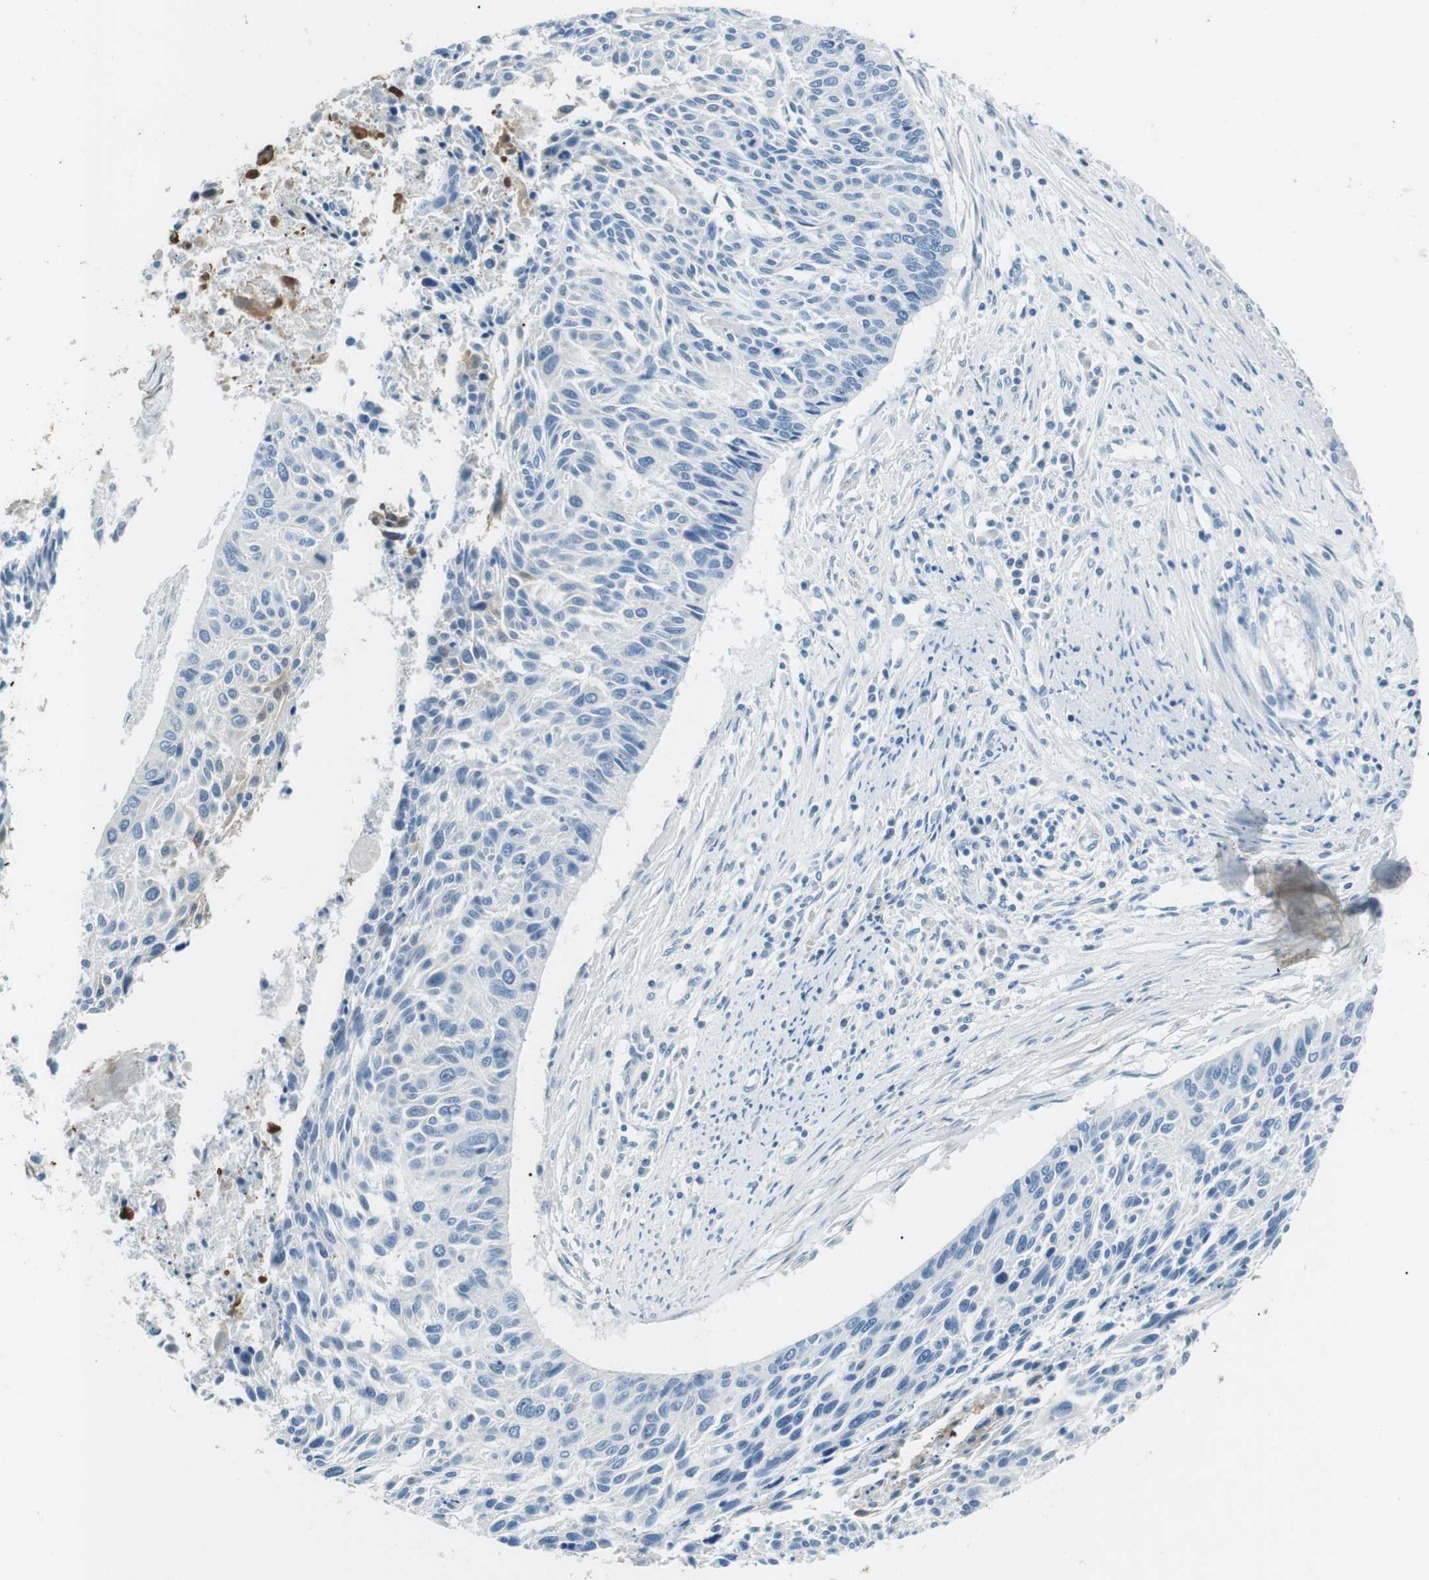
{"staining": {"intensity": "negative", "quantity": "none", "location": "none"}, "tissue": "cervical cancer", "cell_type": "Tumor cells", "image_type": "cancer", "snomed": [{"axis": "morphology", "description": "Squamous cell carcinoma, NOS"}, {"axis": "topography", "description": "Cervix"}], "caption": "Immunohistochemistry image of squamous cell carcinoma (cervical) stained for a protein (brown), which exhibits no expression in tumor cells.", "gene": "SERPINB2", "patient": {"sex": "female", "age": 55}}